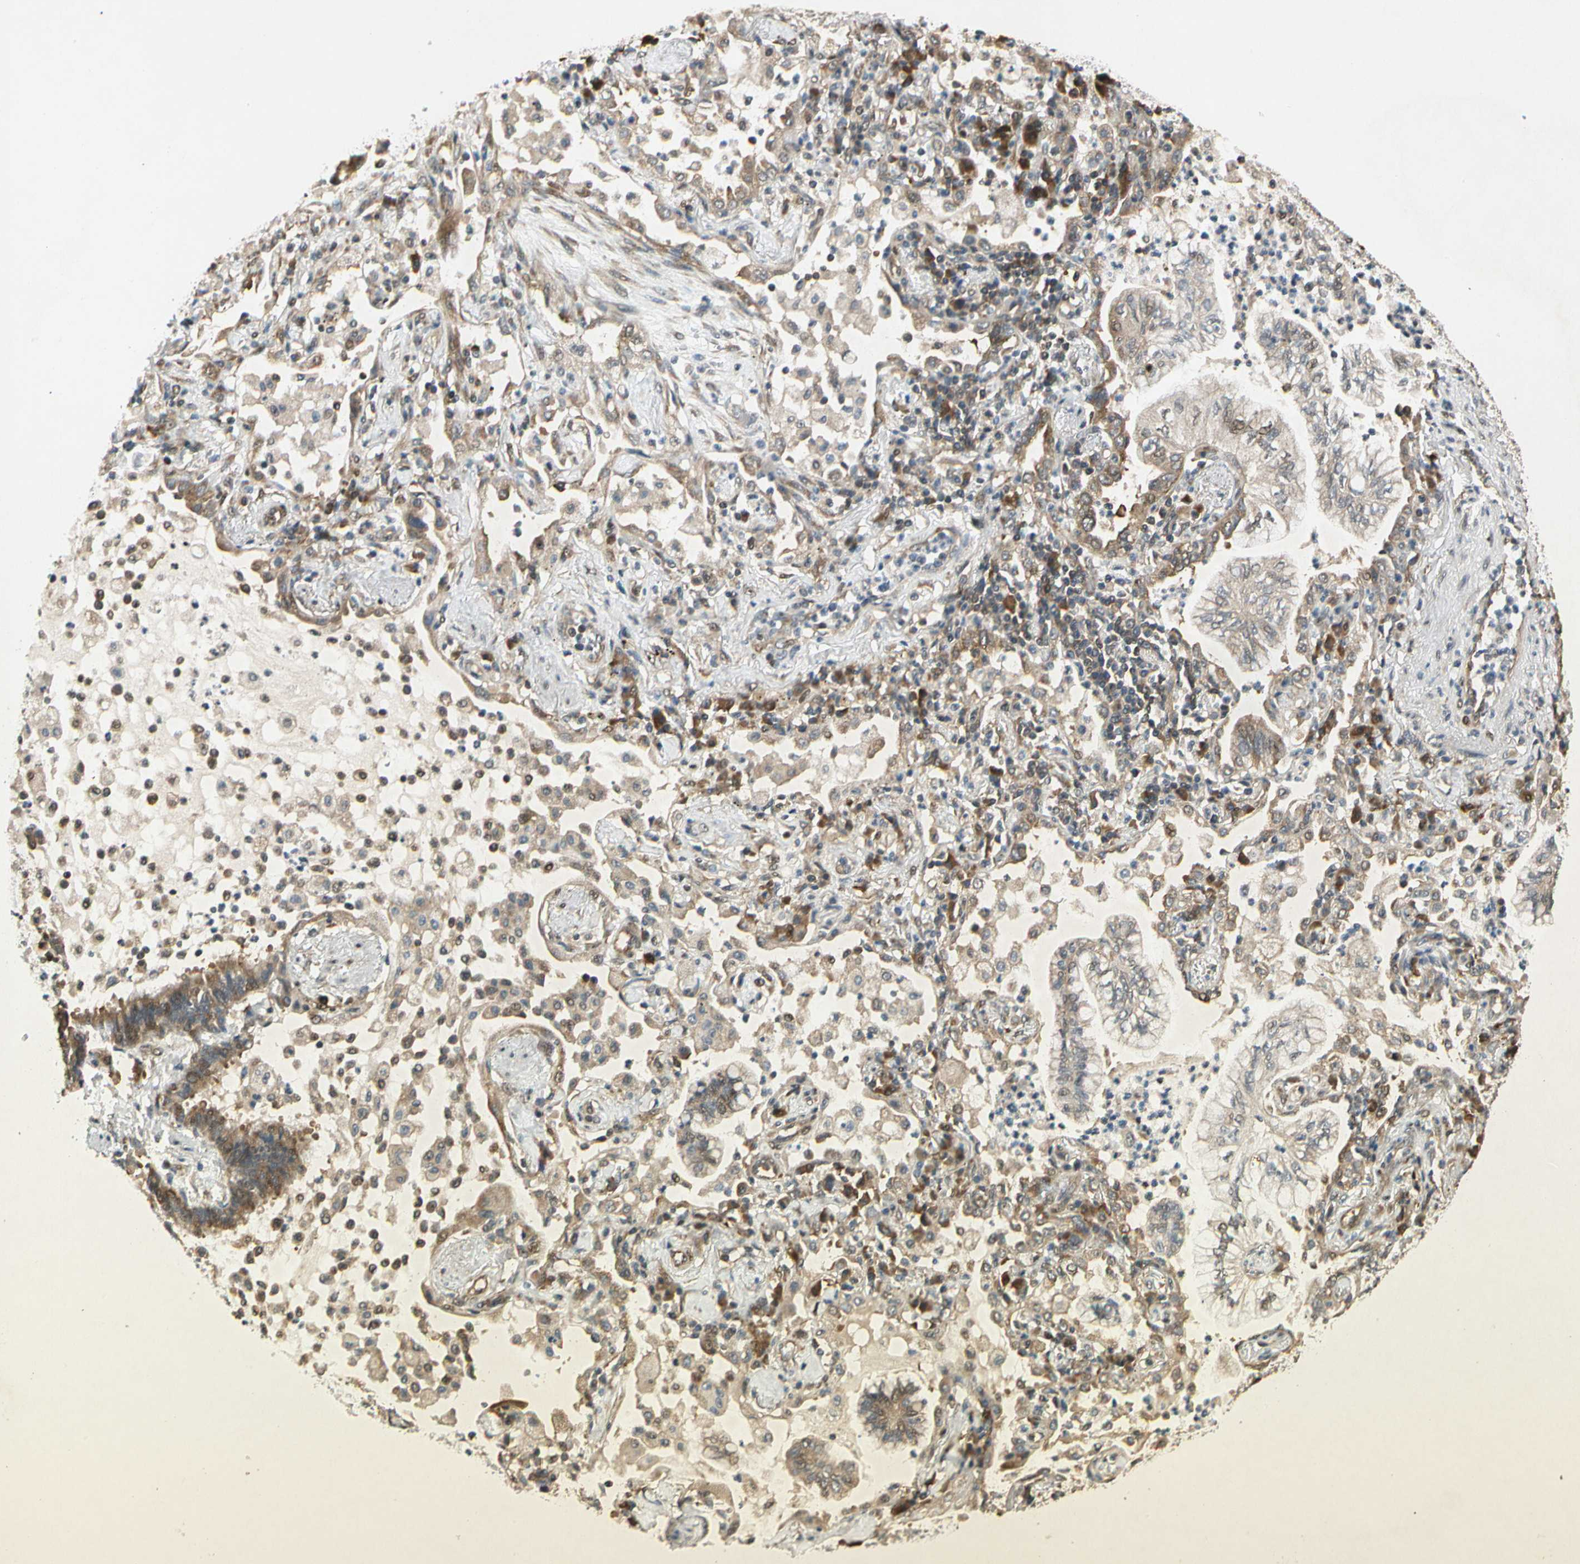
{"staining": {"intensity": "weak", "quantity": ">75%", "location": "cytoplasmic/membranous"}, "tissue": "lung cancer", "cell_type": "Tumor cells", "image_type": "cancer", "snomed": [{"axis": "morphology", "description": "Normal tissue, NOS"}, {"axis": "morphology", "description": "Adenocarcinoma, NOS"}, {"axis": "topography", "description": "Bronchus"}, {"axis": "topography", "description": "Lung"}], "caption": "Immunohistochemical staining of lung cancer (adenocarcinoma) exhibits low levels of weak cytoplasmic/membranous expression in approximately >75% of tumor cells.", "gene": "EIF1AX", "patient": {"sex": "female", "age": 70}}